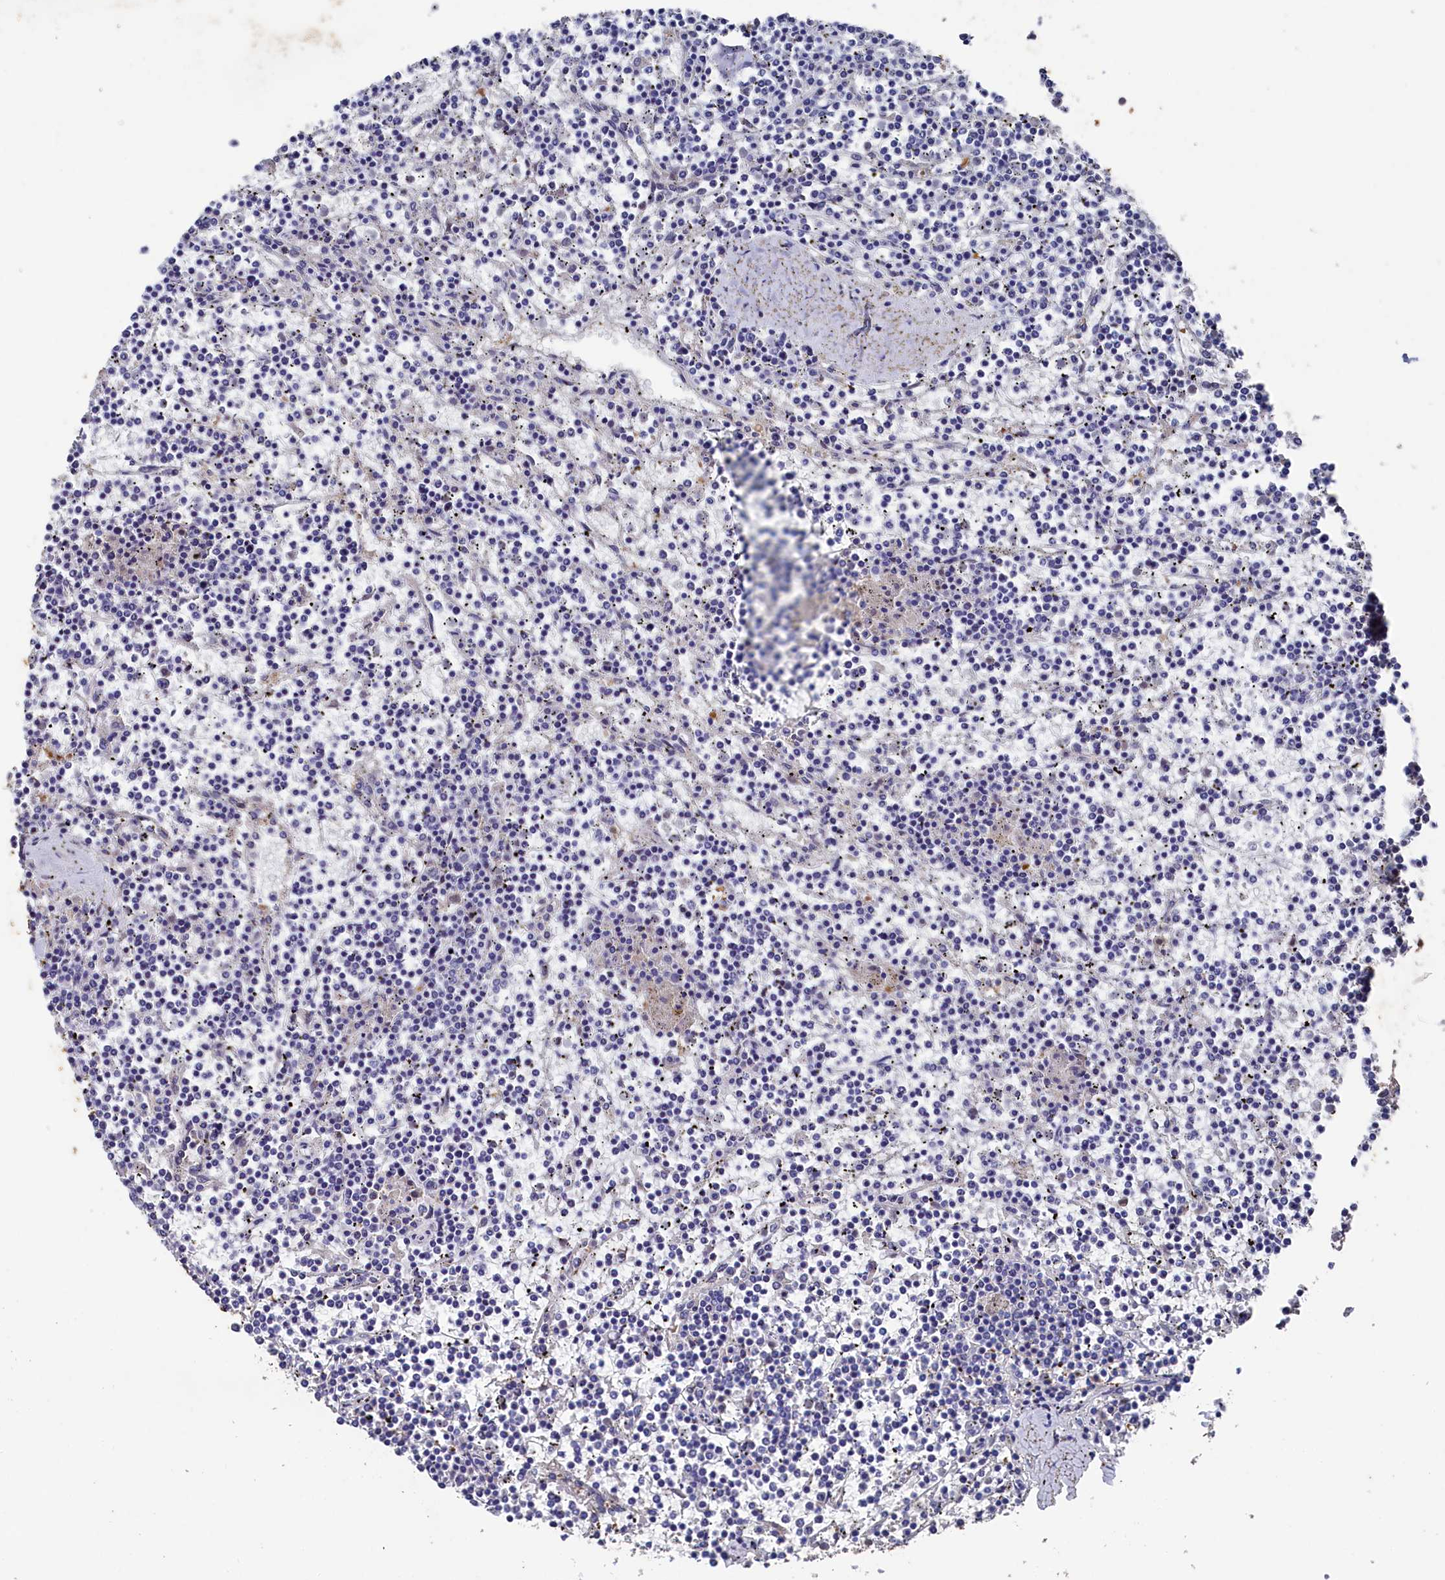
{"staining": {"intensity": "negative", "quantity": "none", "location": "none"}, "tissue": "lymphoma", "cell_type": "Tumor cells", "image_type": "cancer", "snomed": [{"axis": "morphology", "description": "Malignant lymphoma, non-Hodgkin's type, Low grade"}, {"axis": "topography", "description": "Spleen"}], "caption": "An IHC image of low-grade malignant lymphoma, non-Hodgkin's type is shown. There is no staining in tumor cells of low-grade malignant lymphoma, non-Hodgkin's type. (DAB (3,3'-diaminobenzidine) immunohistochemistry visualized using brightfield microscopy, high magnification).", "gene": "RNH1", "patient": {"sex": "female", "age": 19}}